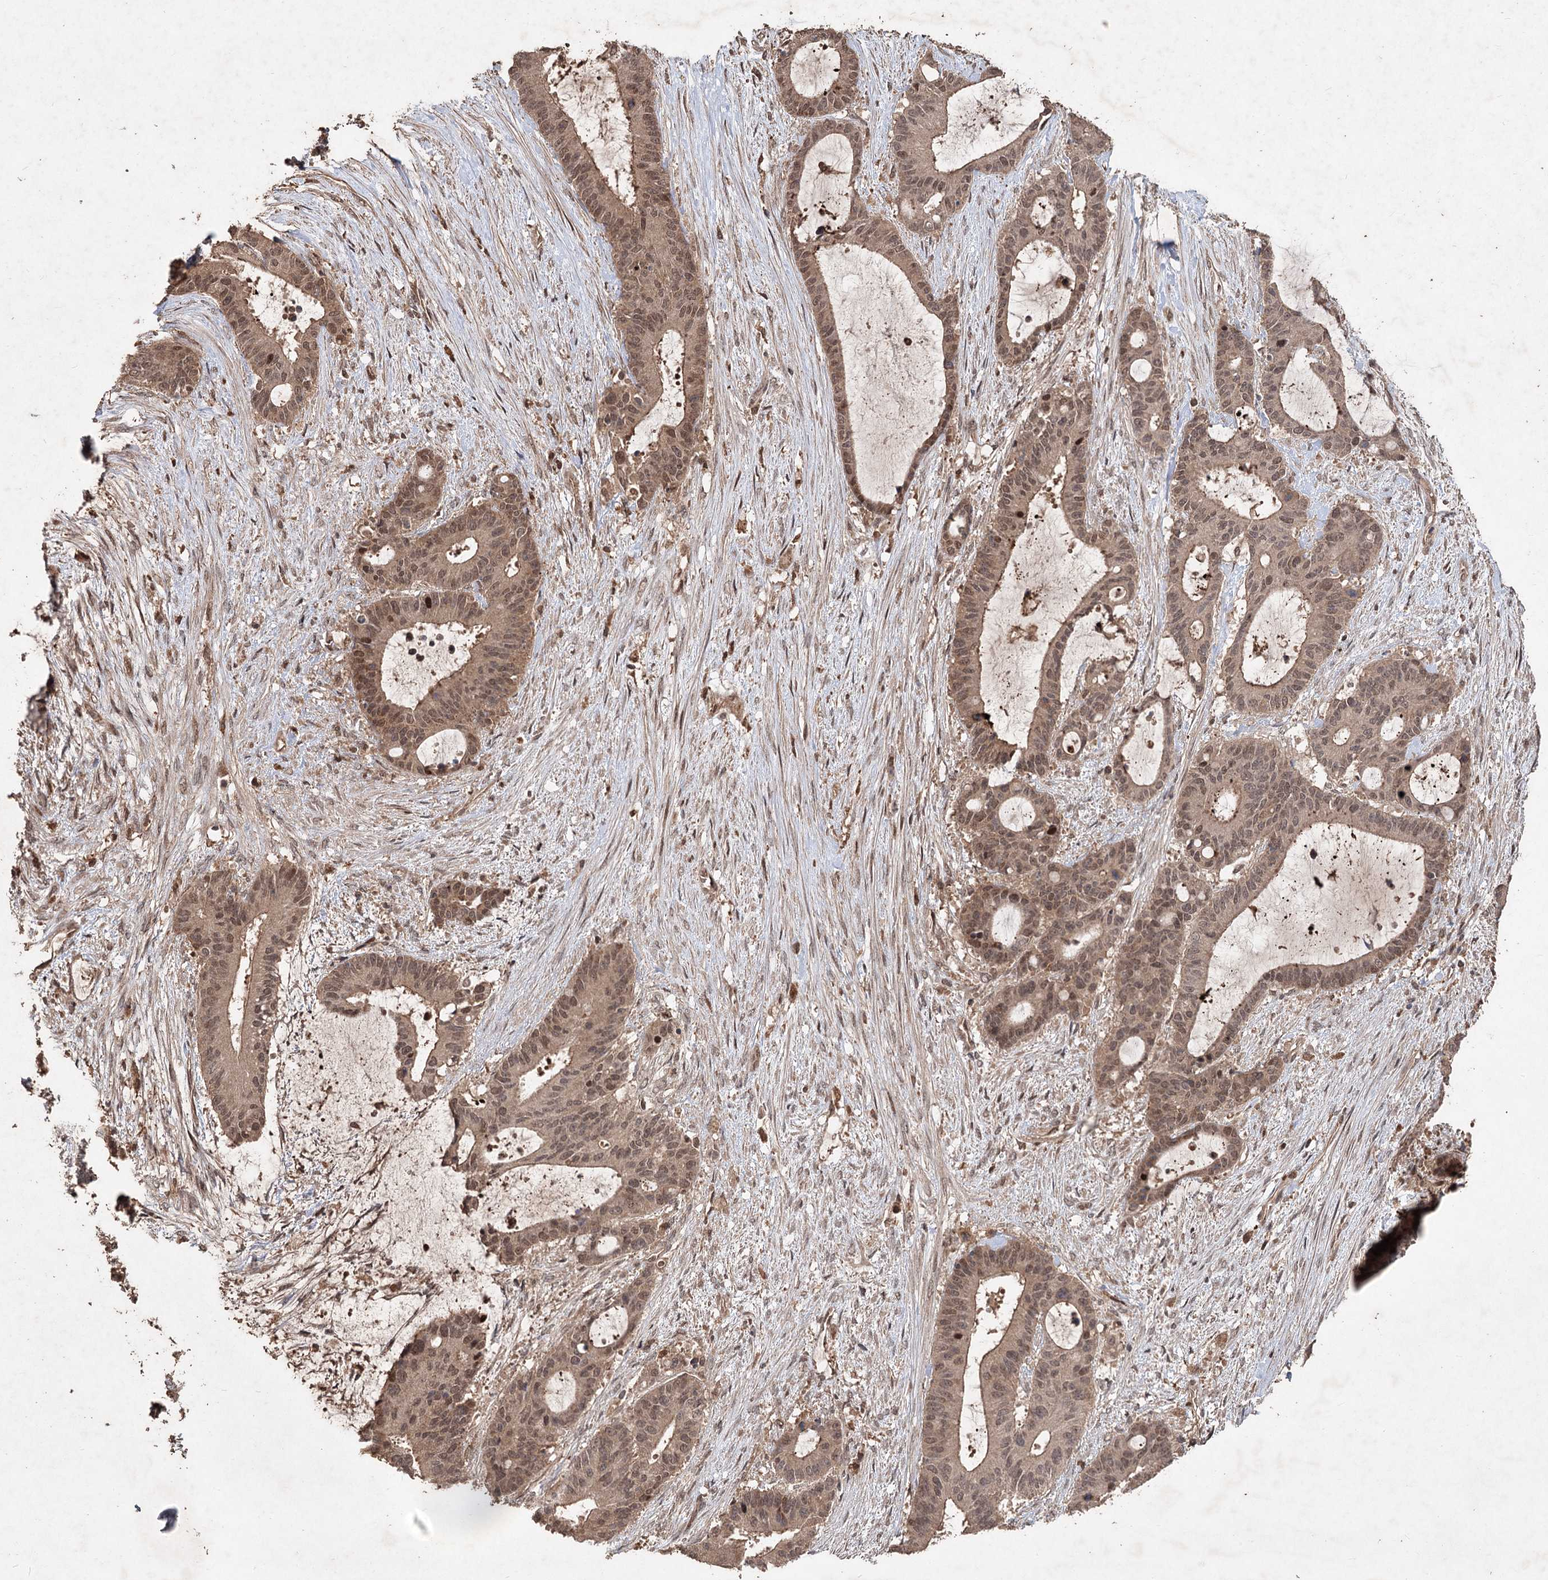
{"staining": {"intensity": "moderate", "quantity": ">75%", "location": "nuclear"}, "tissue": "liver cancer", "cell_type": "Tumor cells", "image_type": "cancer", "snomed": [{"axis": "morphology", "description": "Normal tissue, NOS"}, {"axis": "morphology", "description": "Cholangiocarcinoma"}, {"axis": "topography", "description": "Liver"}, {"axis": "topography", "description": "Peripheral nerve tissue"}], "caption": "Moderate nuclear staining for a protein is identified in approximately >75% of tumor cells of liver cancer using IHC.", "gene": "FBXO7", "patient": {"sex": "female", "age": 73}}